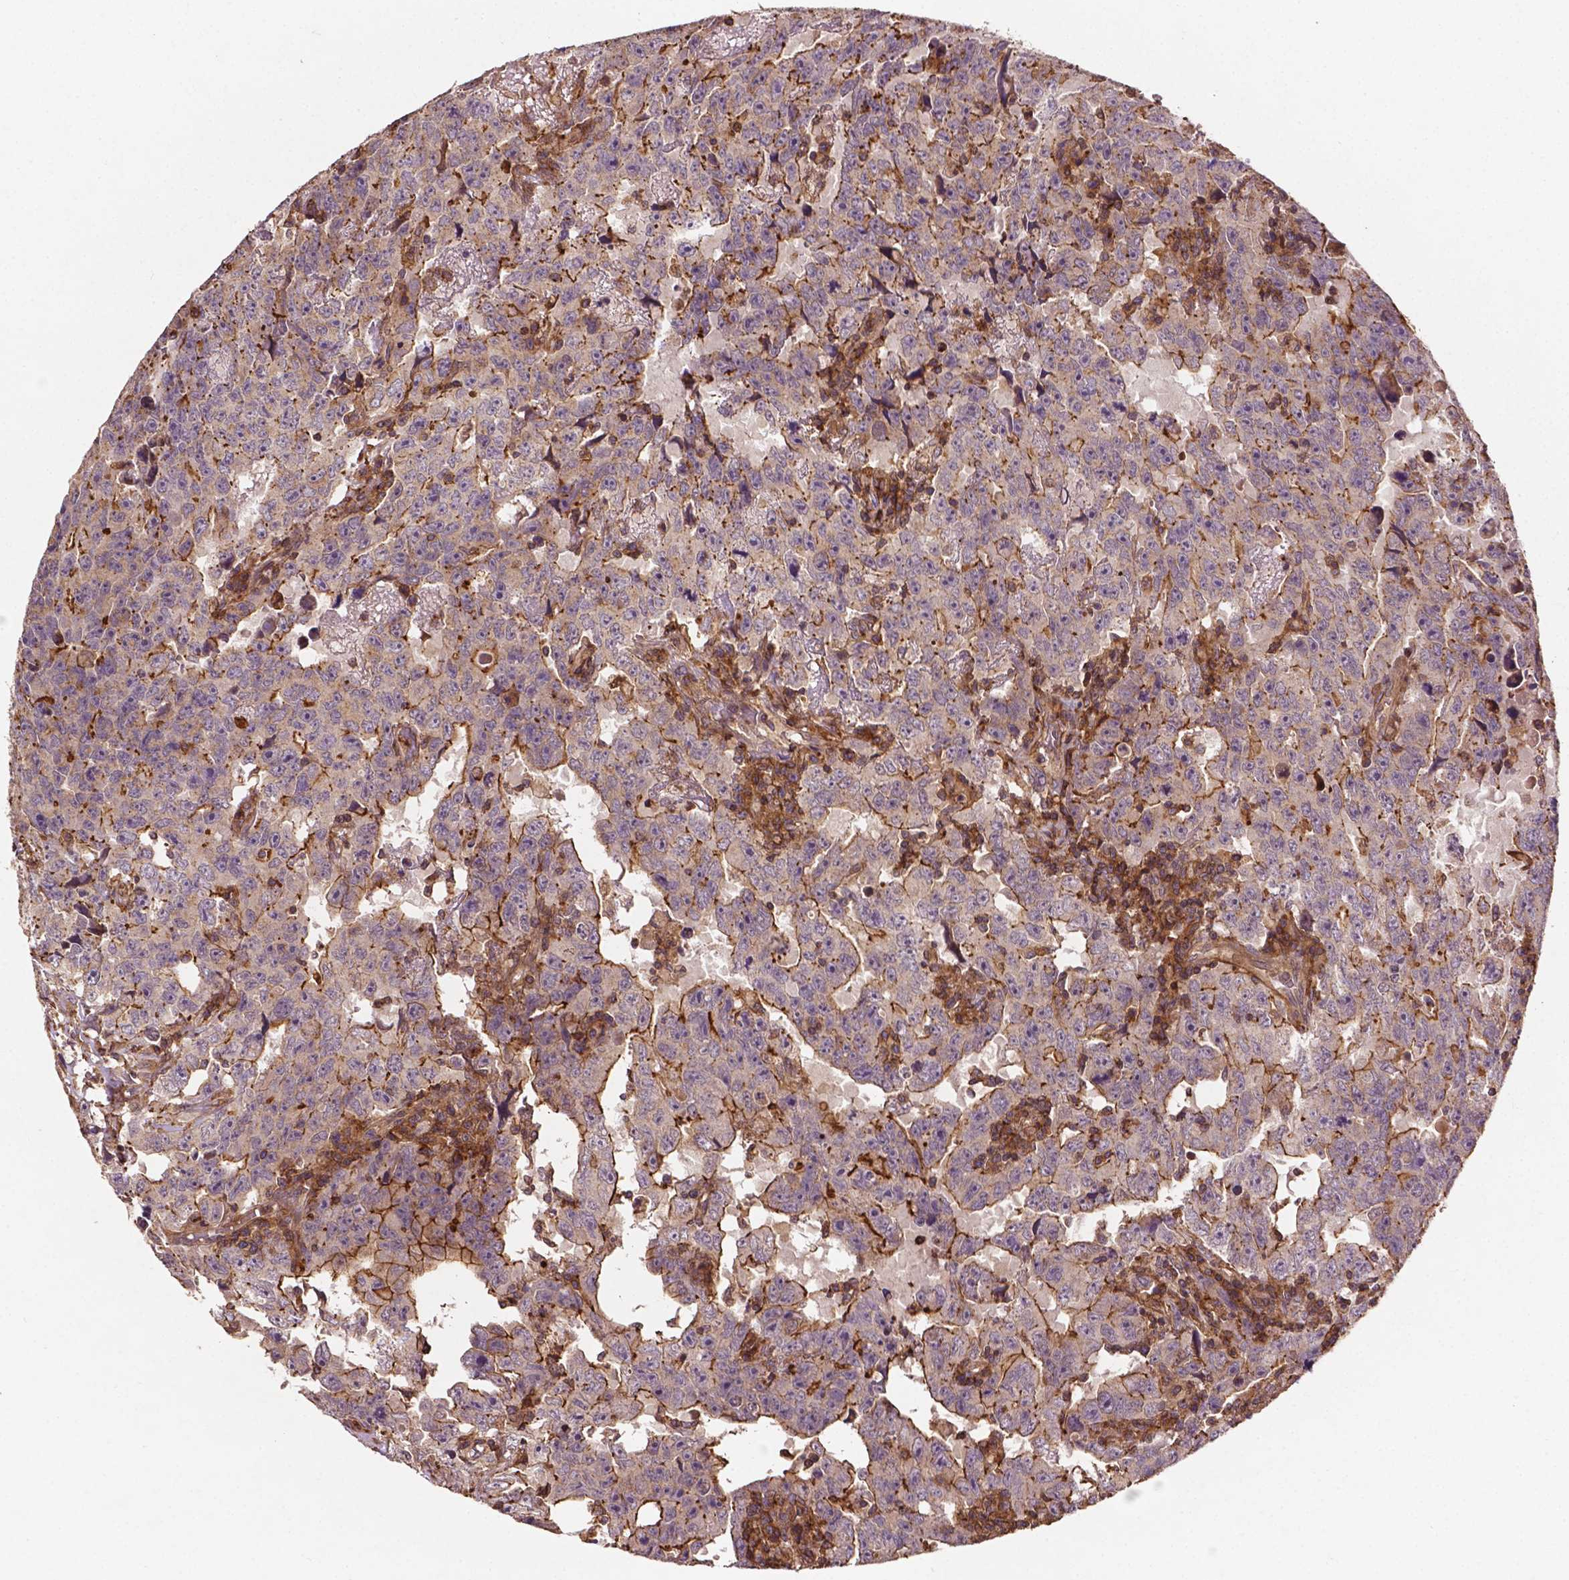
{"staining": {"intensity": "moderate", "quantity": "<25%", "location": "cytoplasmic/membranous"}, "tissue": "testis cancer", "cell_type": "Tumor cells", "image_type": "cancer", "snomed": [{"axis": "morphology", "description": "Carcinoma, Embryonal, NOS"}, {"axis": "topography", "description": "Testis"}], "caption": "A brown stain highlights moderate cytoplasmic/membranous staining of a protein in human testis cancer tumor cells.", "gene": "ZMYND19", "patient": {"sex": "male", "age": 24}}